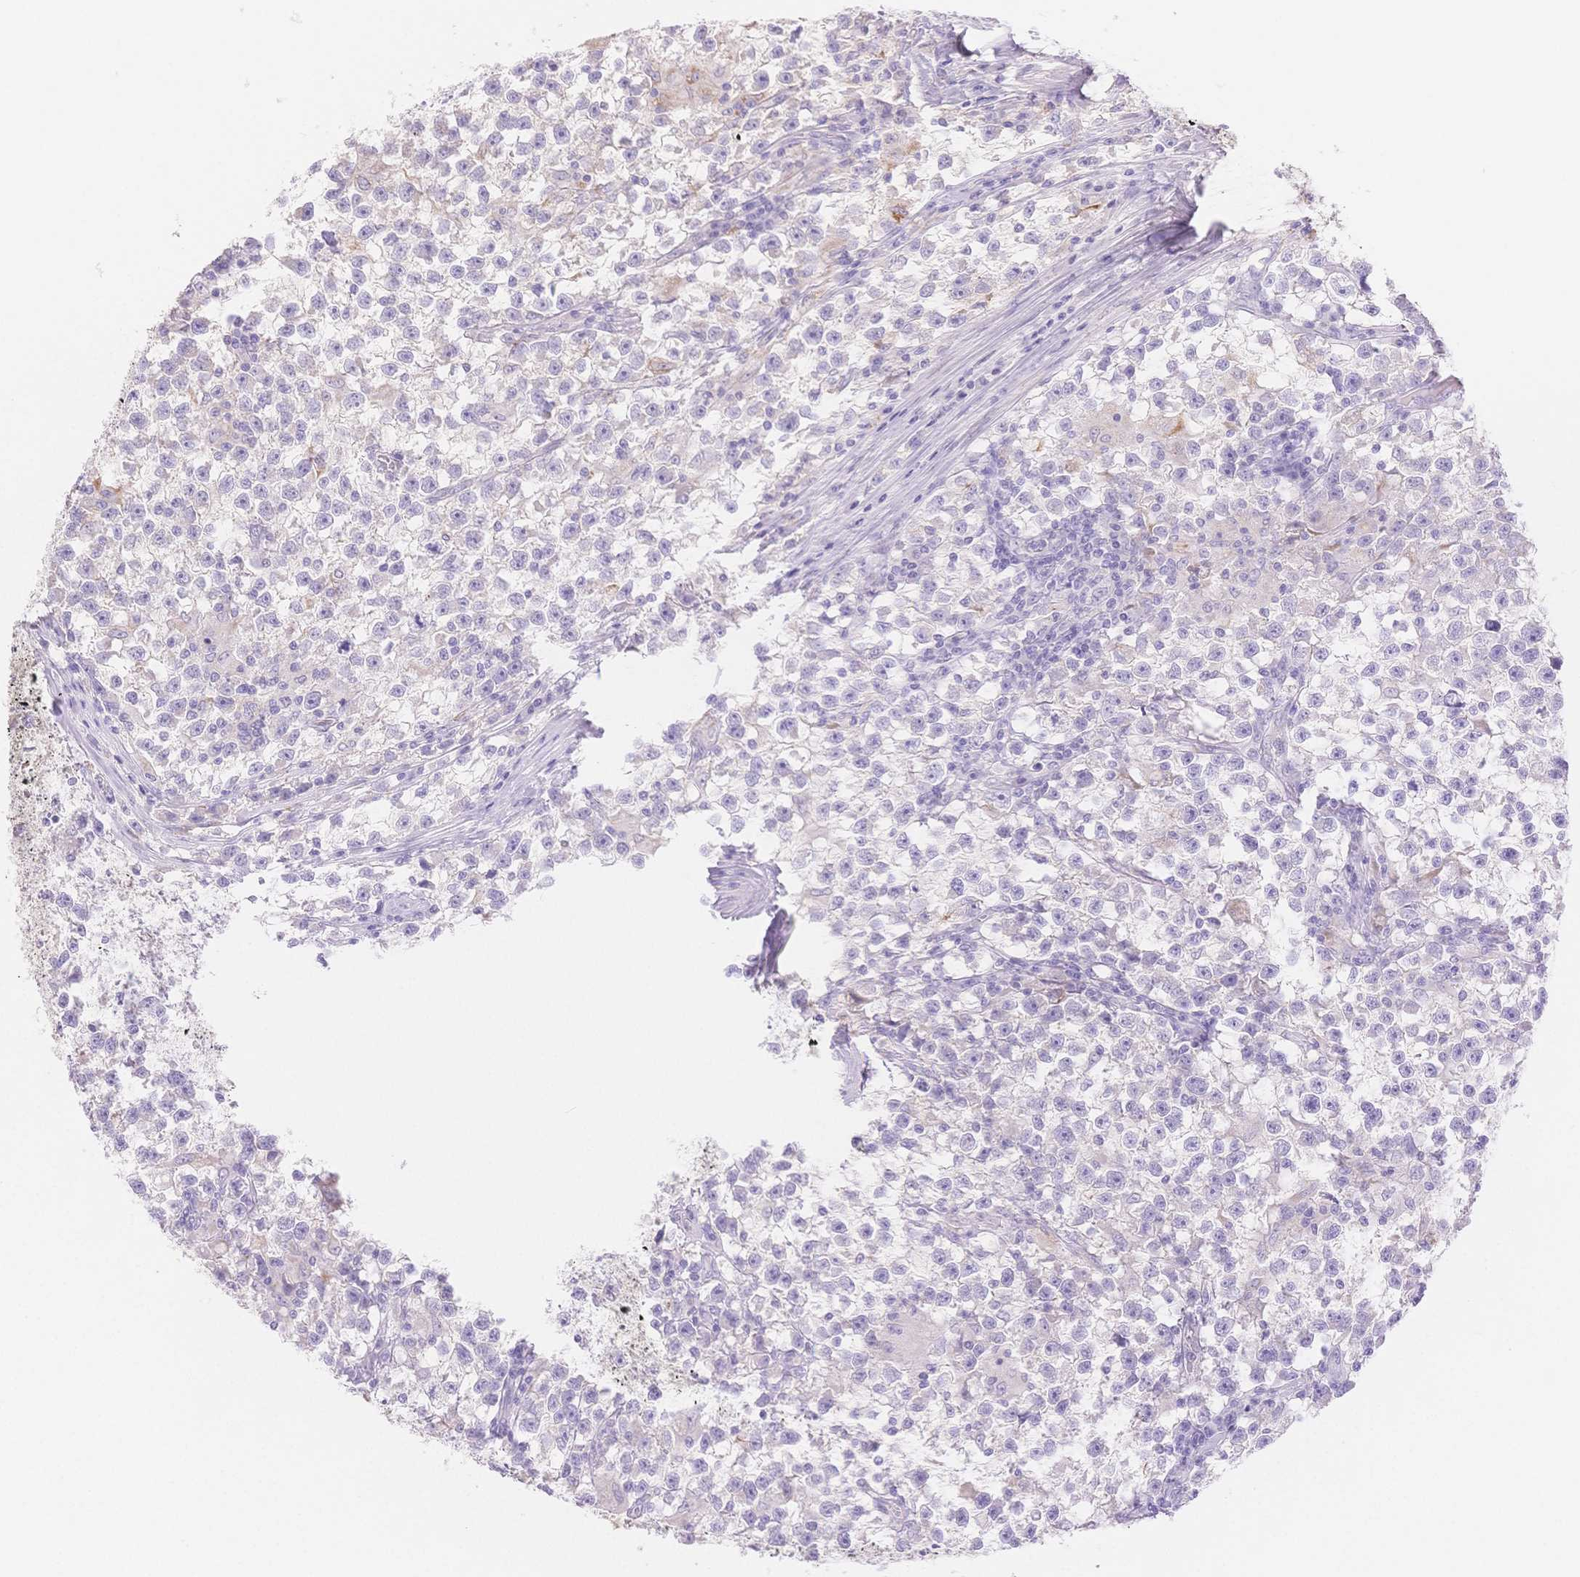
{"staining": {"intensity": "negative", "quantity": "none", "location": "none"}, "tissue": "testis cancer", "cell_type": "Tumor cells", "image_type": "cancer", "snomed": [{"axis": "morphology", "description": "Seminoma, NOS"}, {"axis": "topography", "description": "Testis"}], "caption": "Immunohistochemistry photomicrograph of human seminoma (testis) stained for a protein (brown), which exhibits no expression in tumor cells.", "gene": "WDR54", "patient": {"sex": "male", "age": 31}}